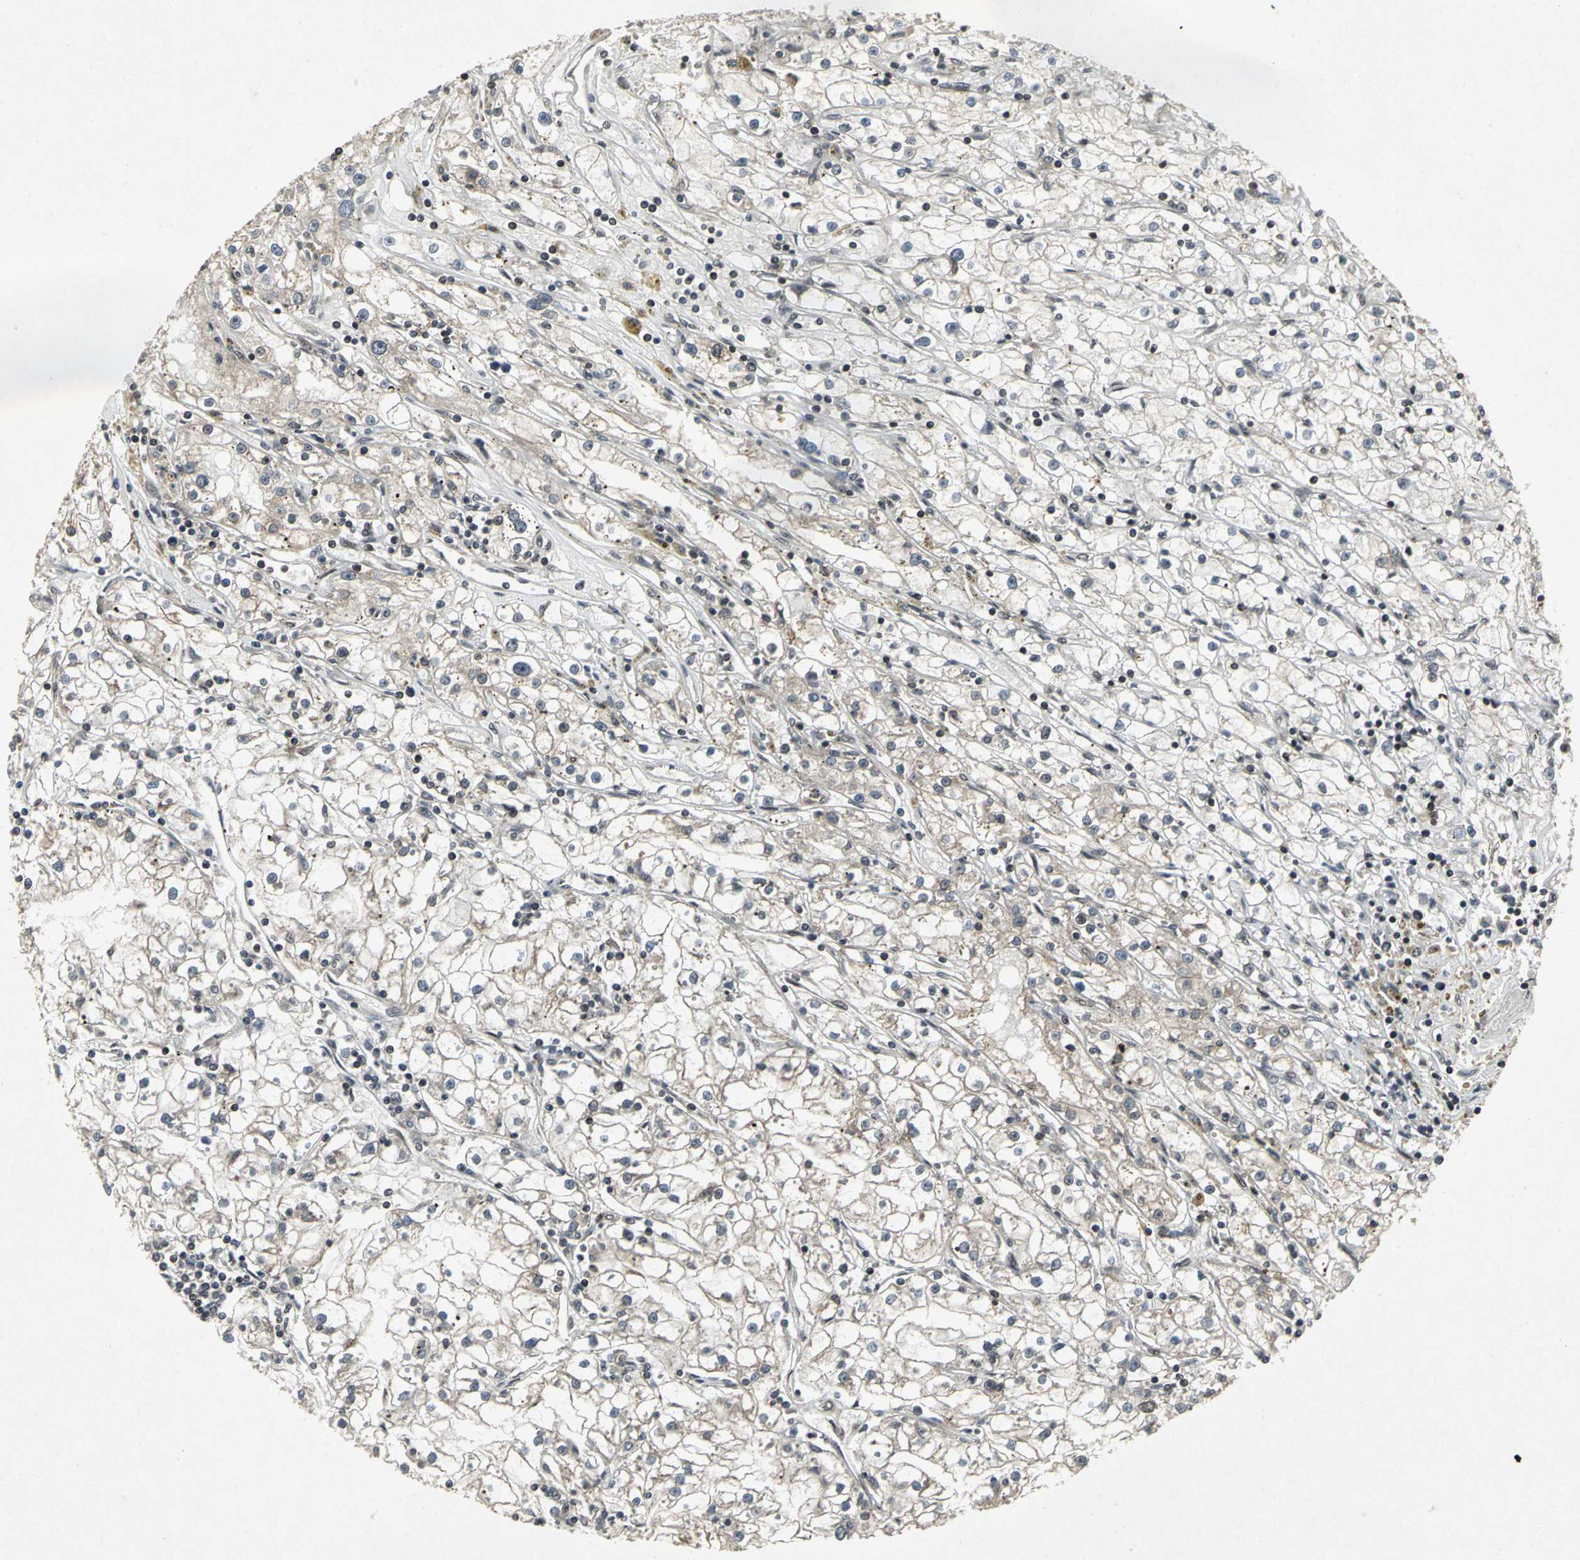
{"staining": {"intensity": "weak", "quantity": "<25%", "location": "cytoplasmic/membranous"}, "tissue": "renal cancer", "cell_type": "Tumor cells", "image_type": "cancer", "snomed": [{"axis": "morphology", "description": "Adenocarcinoma, NOS"}, {"axis": "topography", "description": "Kidney"}], "caption": "The photomicrograph reveals no staining of tumor cells in renal adenocarcinoma. (Stains: DAB (3,3'-diaminobenzidine) IHC with hematoxylin counter stain, Microscopy: brightfield microscopy at high magnification).", "gene": "SH2B3", "patient": {"sex": "male", "age": 56}}